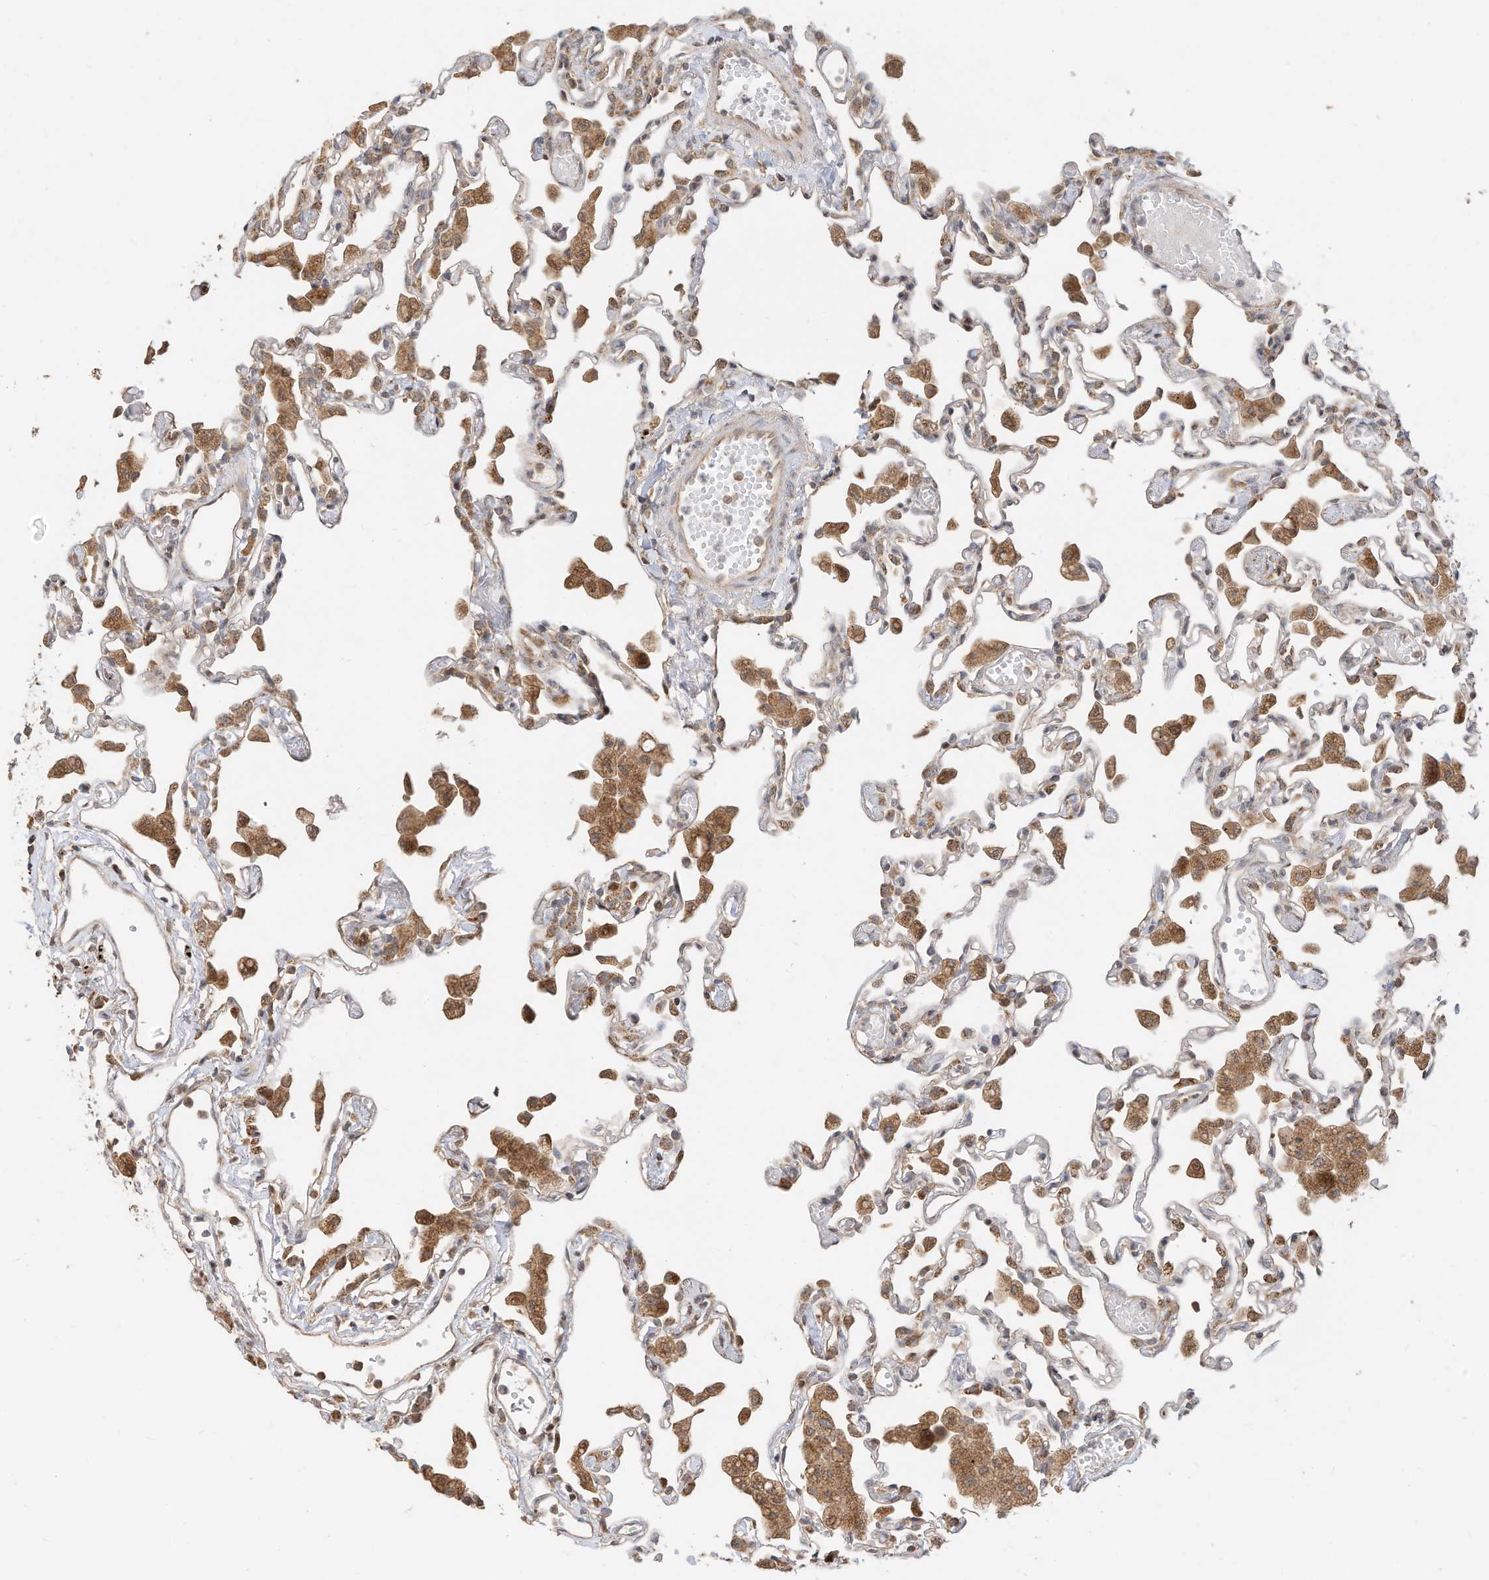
{"staining": {"intensity": "moderate", "quantity": "<25%", "location": "cytoplasmic/membranous"}, "tissue": "lung", "cell_type": "Alveolar cells", "image_type": "normal", "snomed": [{"axis": "morphology", "description": "Normal tissue, NOS"}, {"axis": "topography", "description": "Bronchus"}, {"axis": "topography", "description": "Lung"}], "caption": "Approximately <25% of alveolar cells in unremarkable lung reveal moderate cytoplasmic/membranous protein expression as visualized by brown immunohistochemical staining.", "gene": "CAGE1", "patient": {"sex": "female", "age": 49}}